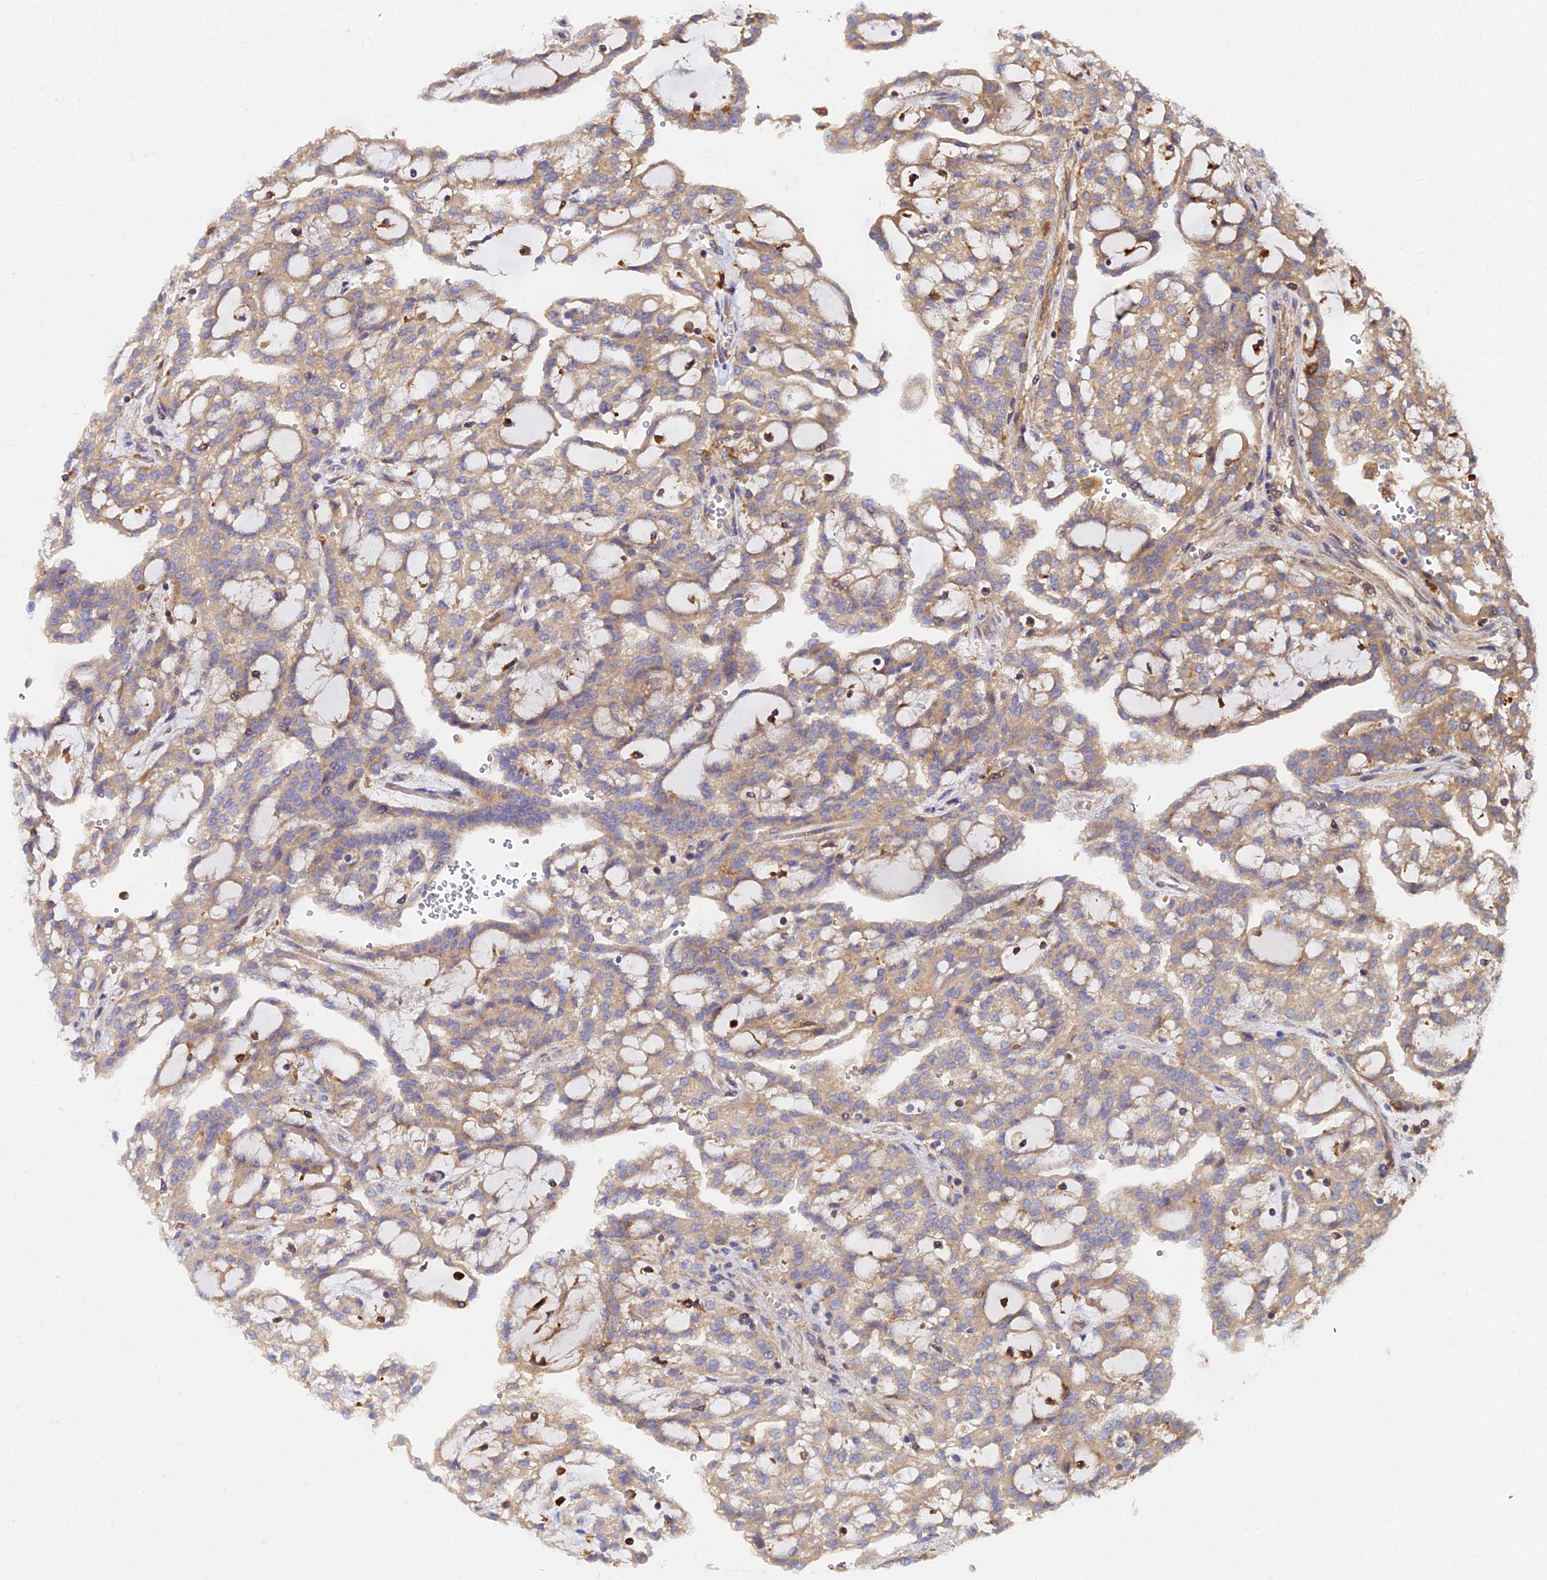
{"staining": {"intensity": "weak", "quantity": ">75%", "location": "cytoplasmic/membranous"}, "tissue": "renal cancer", "cell_type": "Tumor cells", "image_type": "cancer", "snomed": [{"axis": "morphology", "description": "Adenocarcinoma, NOS"}, {"axis": "topography", "description": "Kidney"}], "caption": "A histopathology image of renal adenocarcinoma stained for a protein demonstrates weak cytoplasmic/membranous brown staining in tumor cells.", "gene": "GNG5B", "patient": {"sex": "male", "age": 63}}